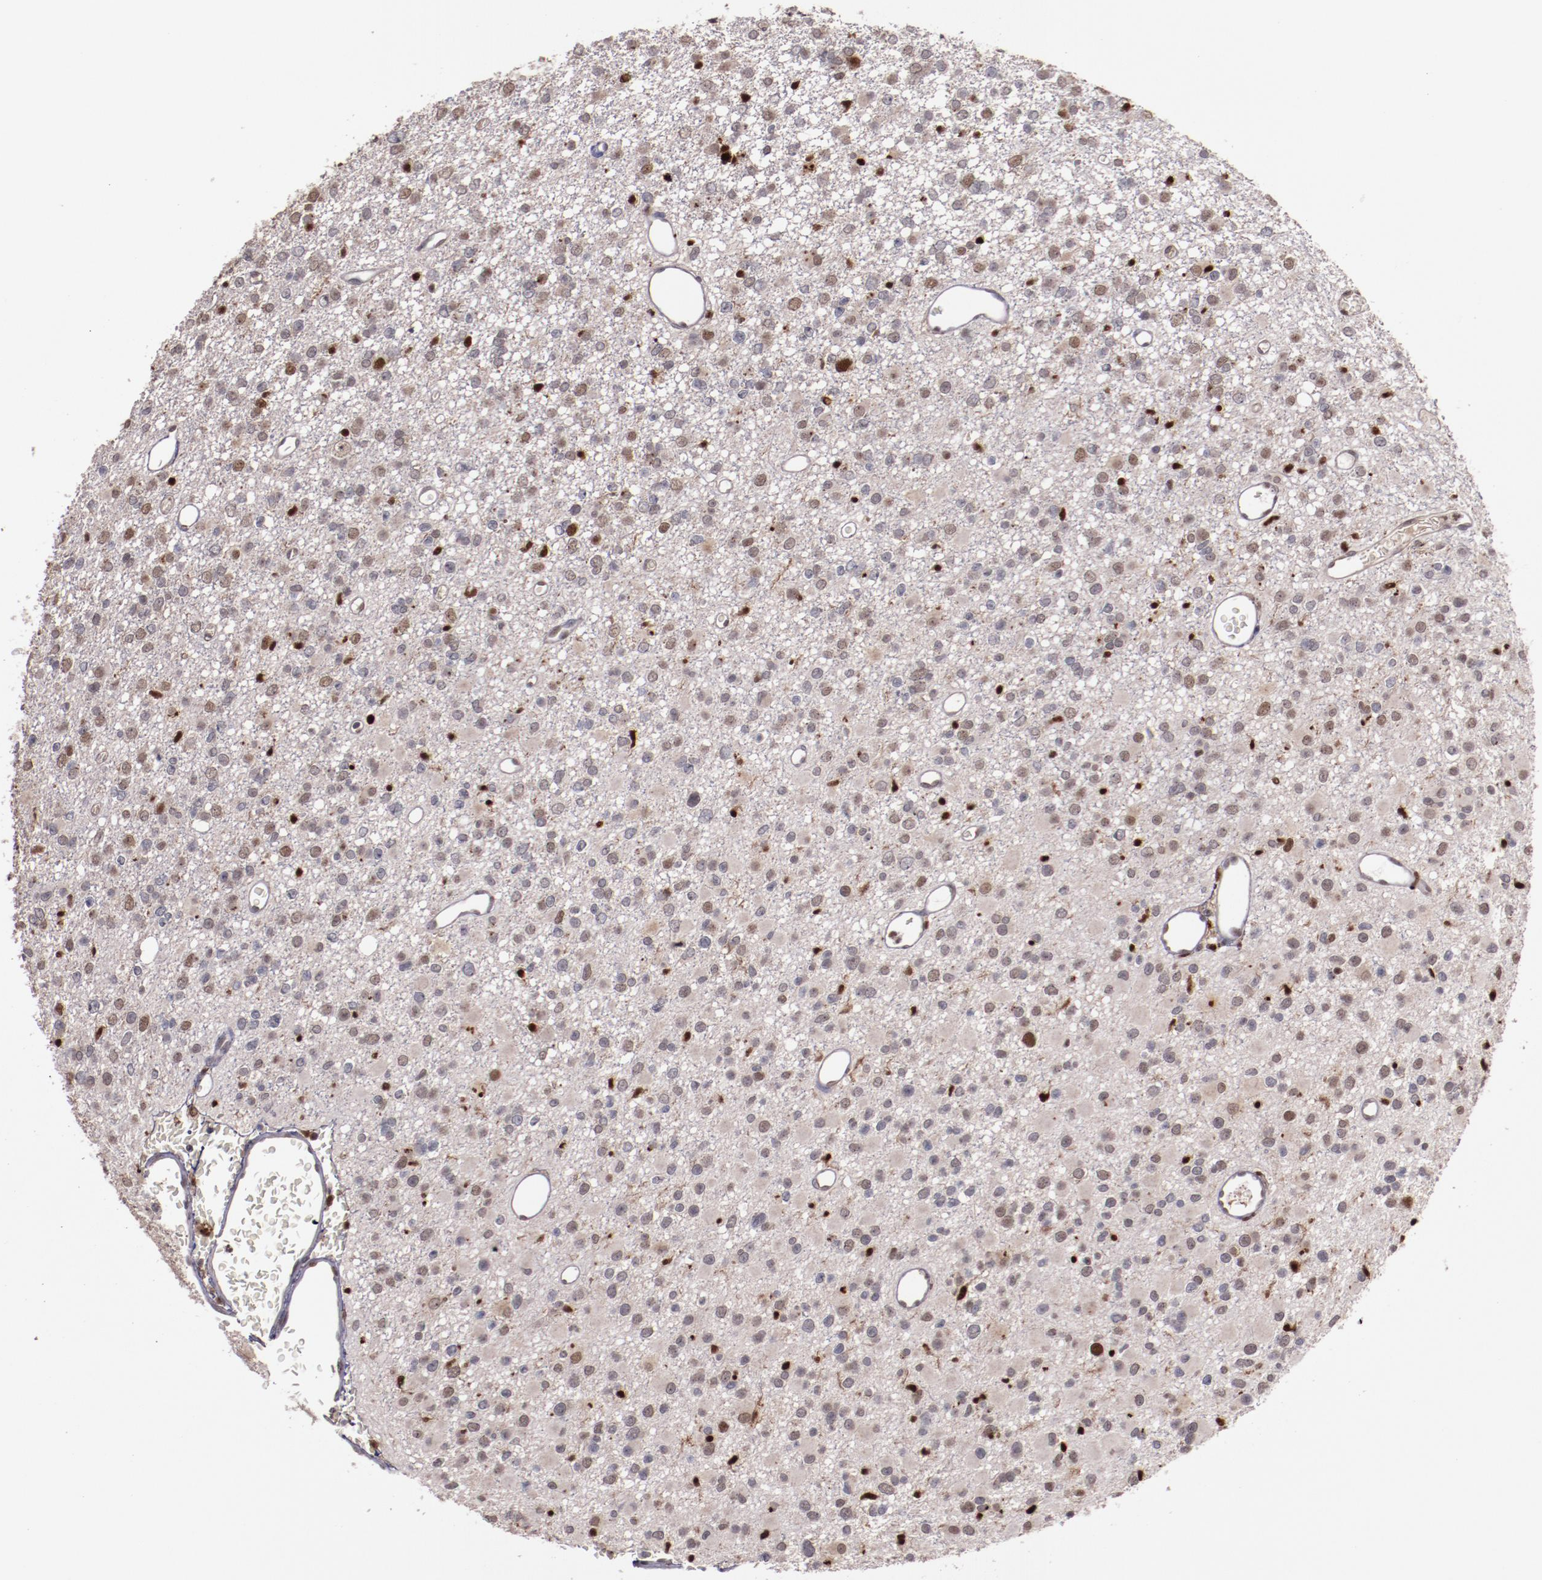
{"staining": {"intensity": "strong", "quantity": "<25%", "location": "nuclear"}, "tissue": "glioma", "cell_type": "Tumor cells", "image_type": "cancer", "snomed": [{"axis": "morphology", "description": "Glioma, malignant, Low grade"}, {"axis": "topography", "description": "Brain"}], "caption": "Immunohistochemistry (DAB (3,3'-diaminobenzidine)) staining of malignant glioma (low-grade) demonstrates strong nuclear protein staining in approximately <25% of tumor cells. (IHC, brightfield microscopy, high magnification).", "gene": "CHEK2", "patient": {"sex": "male", "age": 42}}